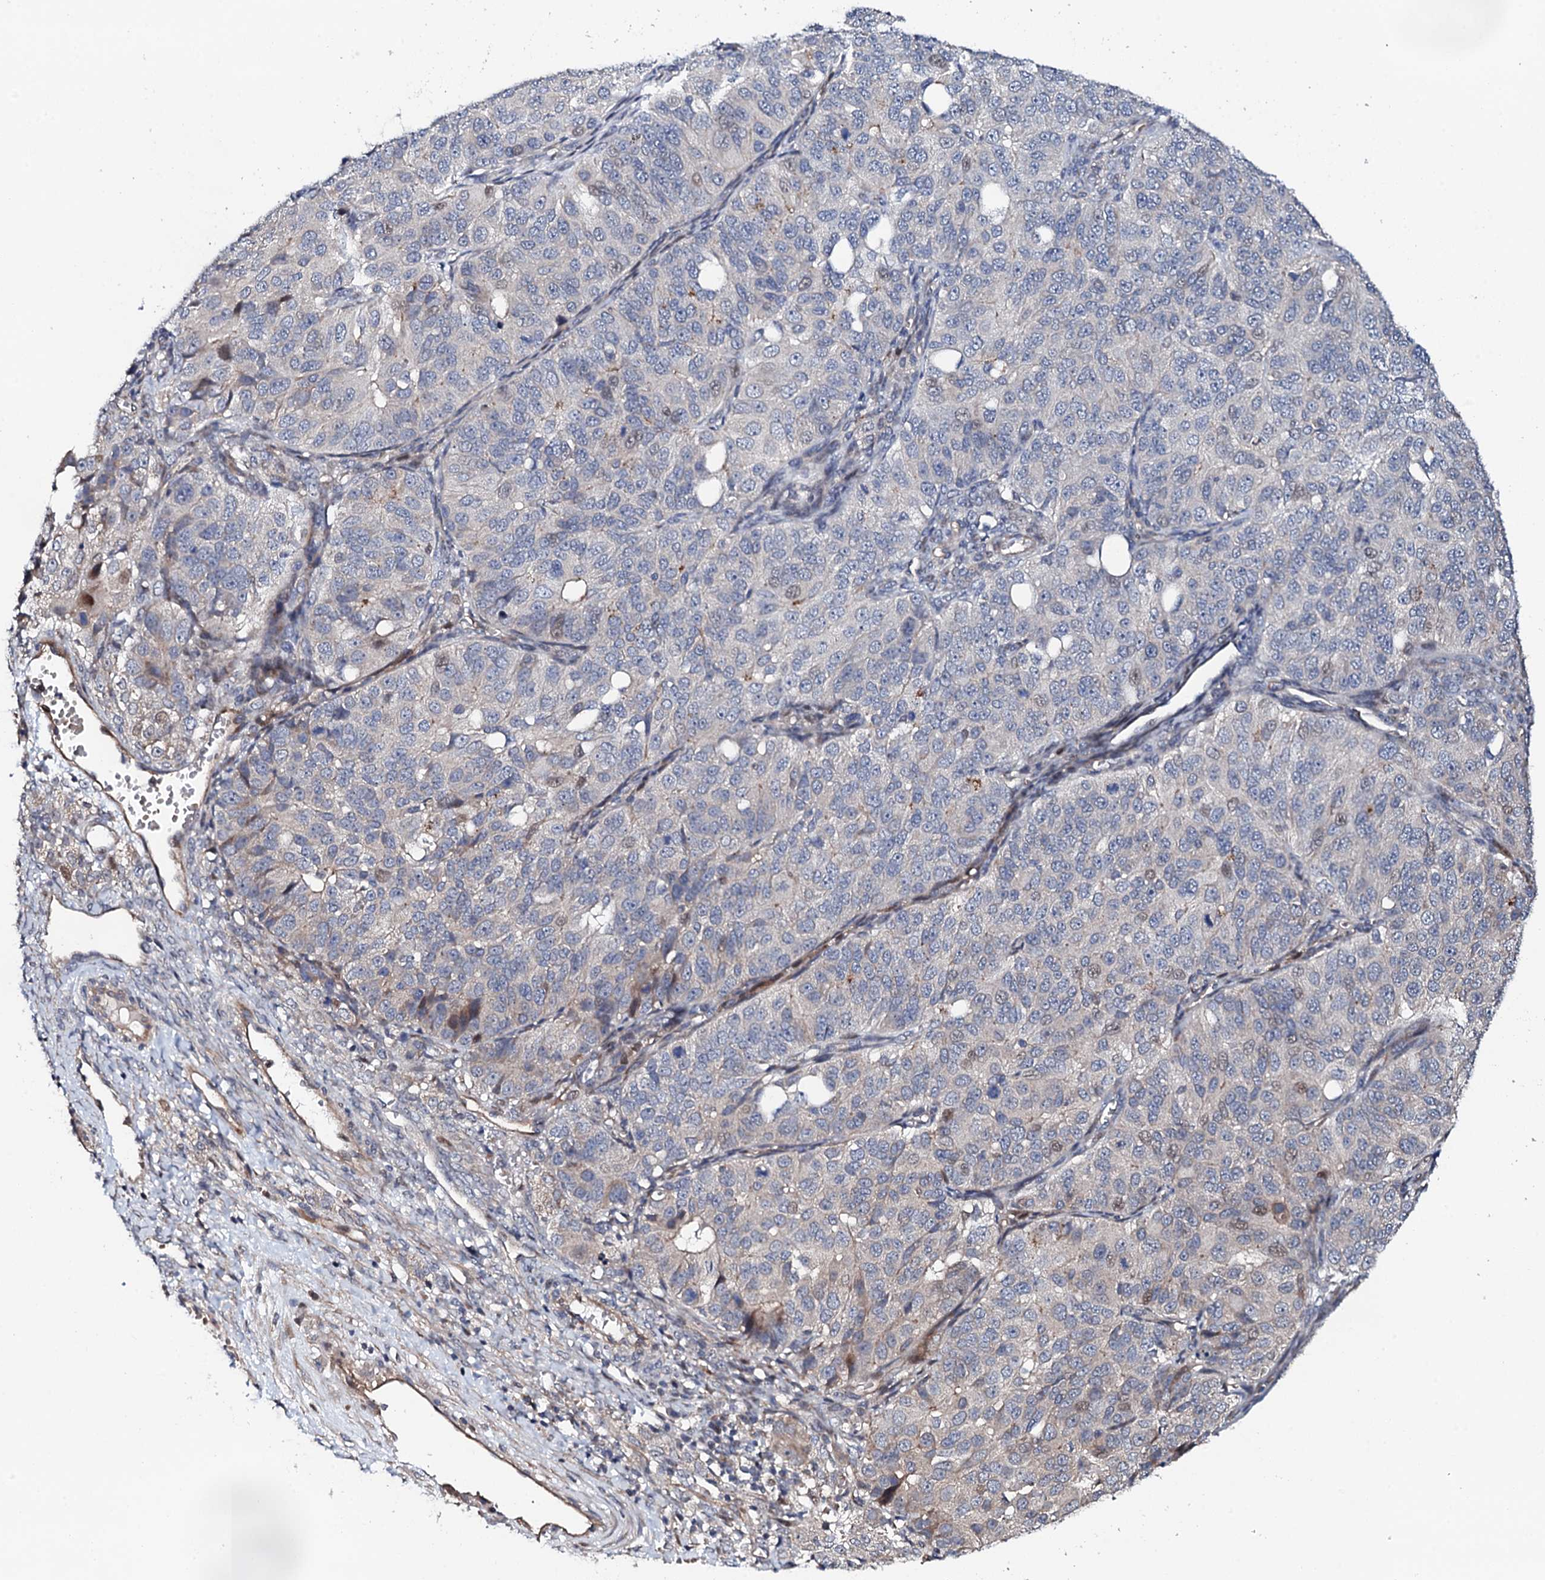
{"staining": {"intensity": "negative", "quantity": "none", "location": "none"}, "tissue": "ovarian cancer", "cell_type": "Tumor cells", "image_type": "cancer", "snomed": [{"axis": "morphology", "description": "Carcinoma, endometroid"}, {"axis": "topography", "description": "Ovary"}], "caption": "Tumor cells show no significant positivity in ovarian endometroid carcinoma.", "gene": "CIAO2A", "patient": {"sex": "female", "age": 51}}